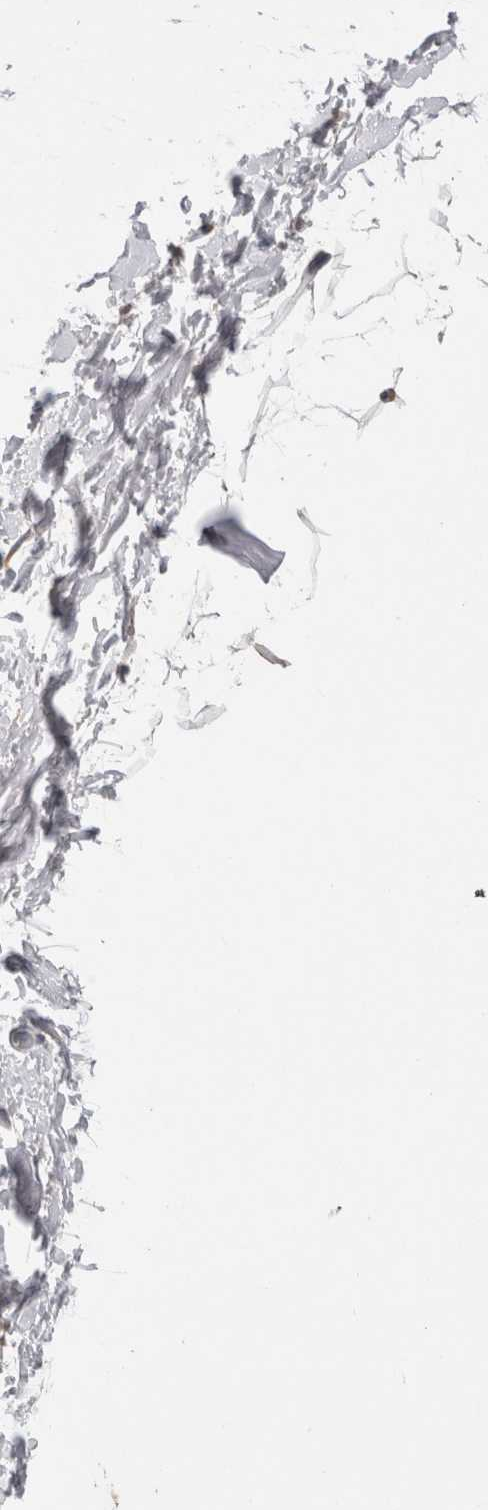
{"staining": {"intensity": "moderate", "quantity": "<25%", "location": "cytoplasmic/membranous"}, "tissue": "adipose tissue", "cell_type": "Adipocytes", "image_type": "normal", "snomed": [{"axis": "morphology", "description": "Normal tissue, NOS"}, {"axis": "topography", "description": "Soft tissue"}], "caption": "Immunohistochemistry (IHC) (DAB (3,3'-diaminobenzidine)) staining of unremarkable human adipose tissue exhibits moderate cytoplasmic/membranous protein expression in about <25% of adipocytes. (Brightfield microscopy of DAB IHC at high magnification).", "gene": "NOMO1", "patient": {"sex": "male", "age": 72}}